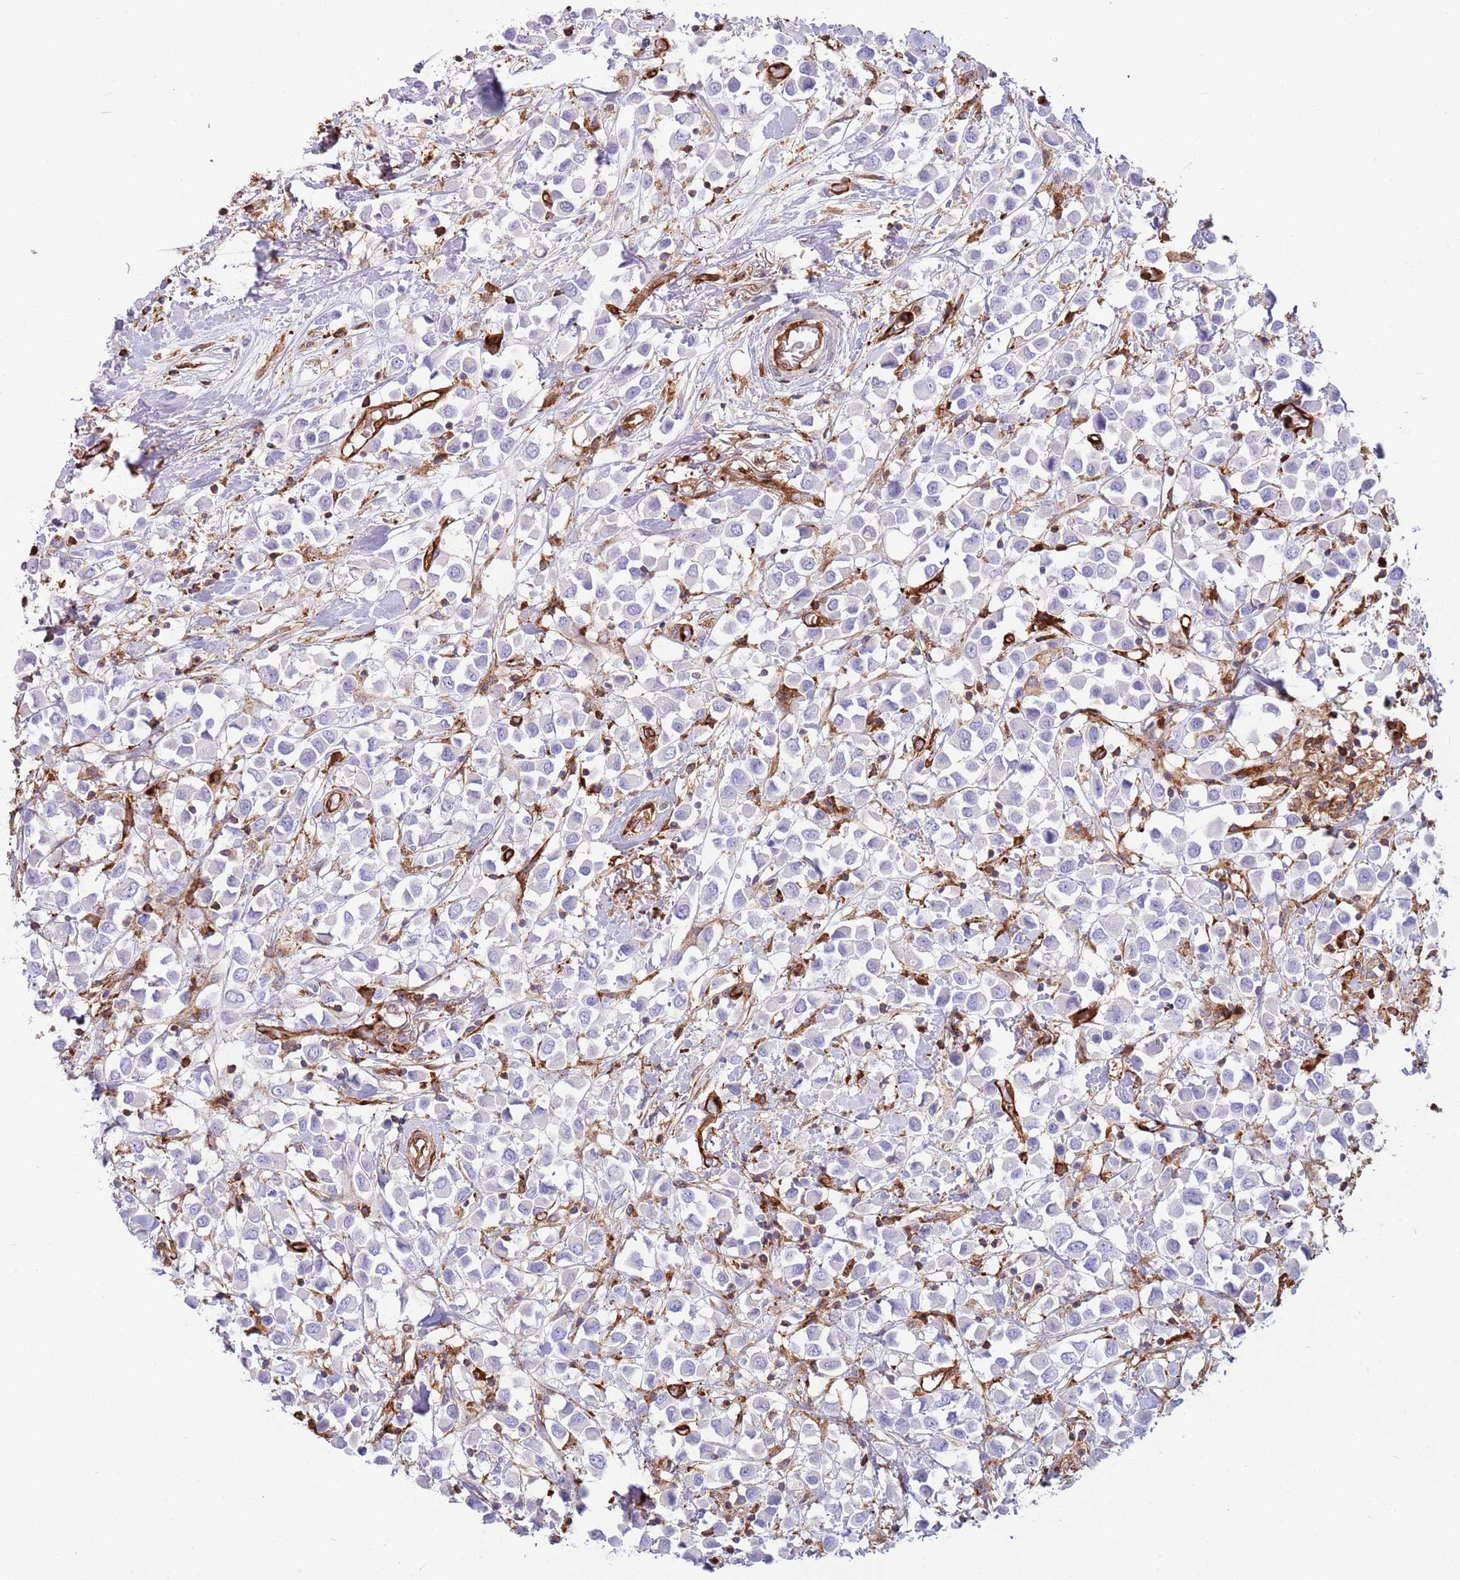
{"staining": {"intensity": "negative", "quantity": "none", "location": "none"}, "tissue": "breast cancer", "cell_type": "Tumor cells", "image_type": "cancer", "snomed": [{"axis": "morphology", "description": "Duct carcinoma"}, {"axis": "topography", "description": "Breast"}], "caption": "Breast intraductal carcinoma was stained to show a protein in brown. There is no significant expression in tumor cells.", "gene": "KBTBD7", "patient": {"sex": "female", "age": 61}}